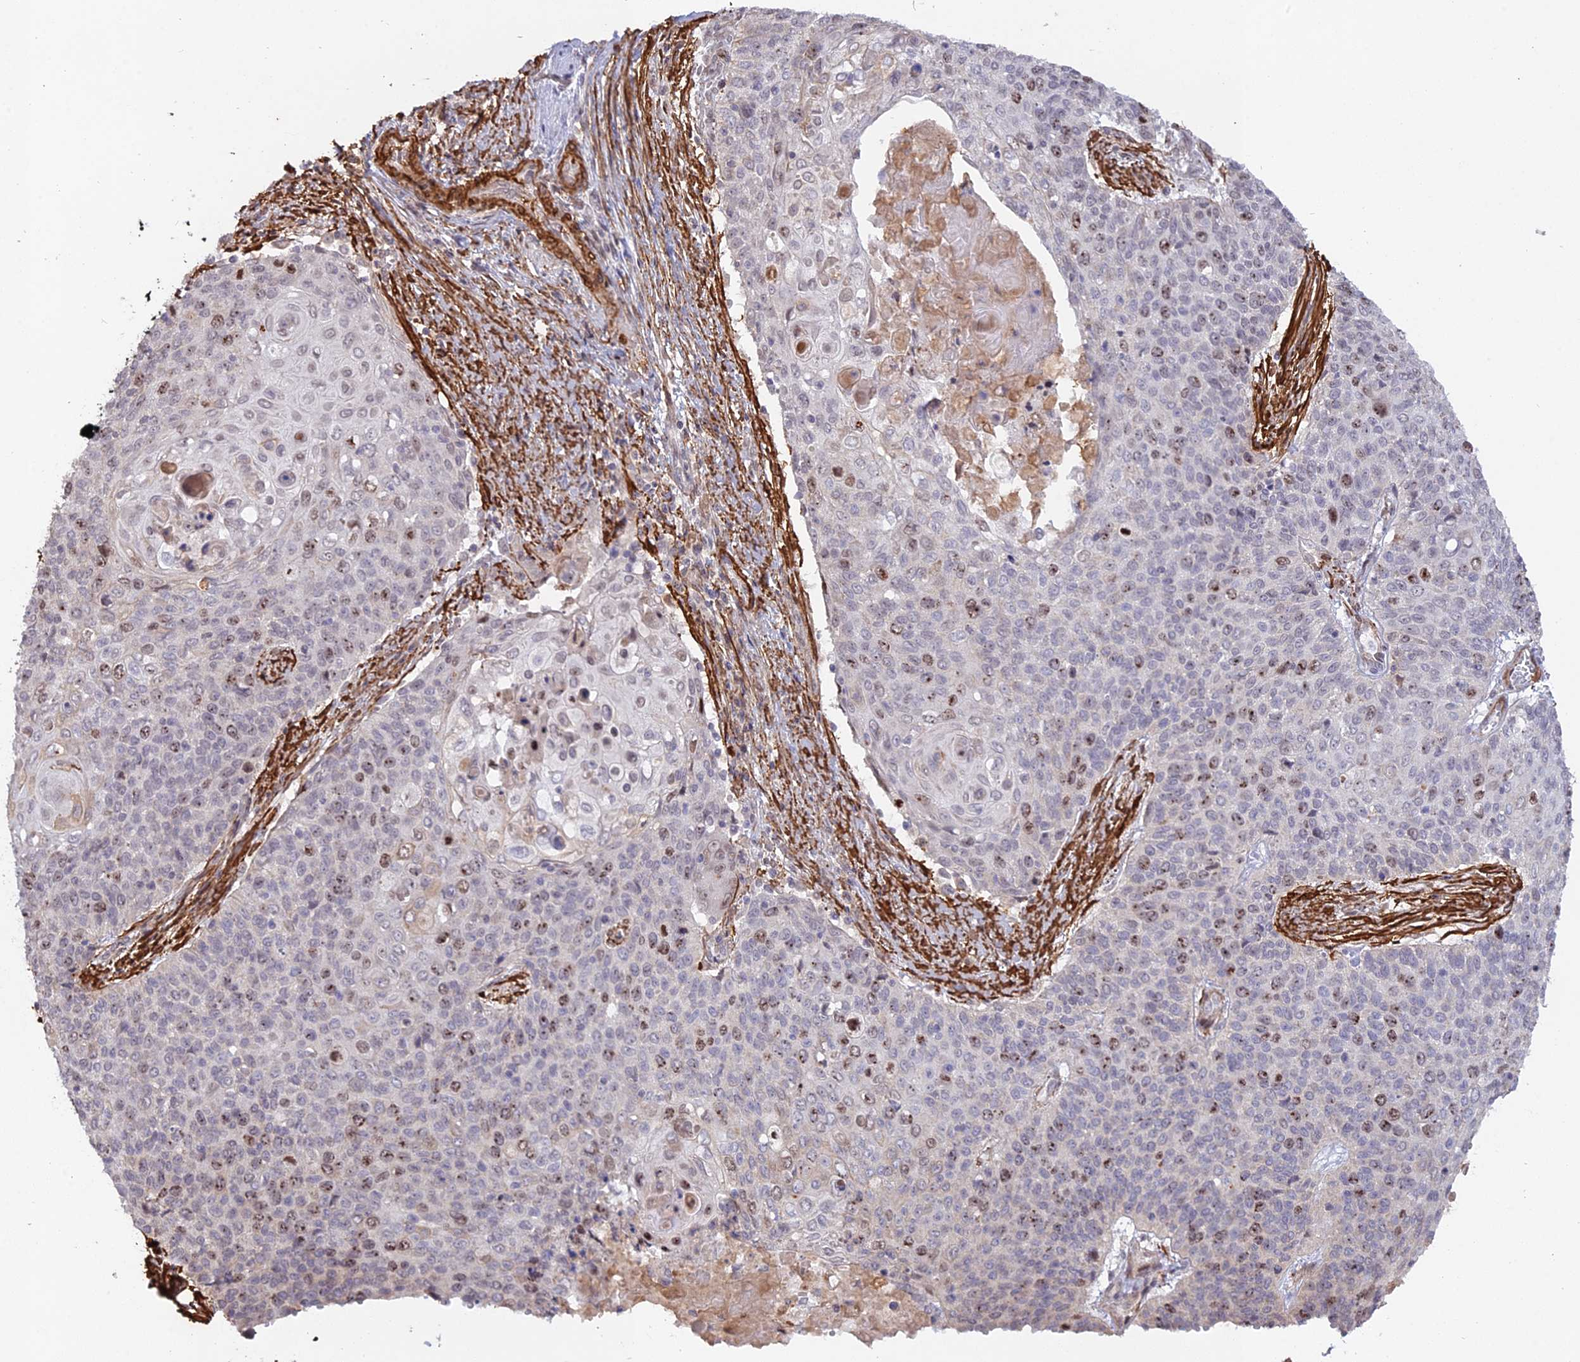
{"staining": {"intensity": "moderate", "quantity": "<25%", "location": "nuclear"}, "tissue": "cervical cancer", "cell_type": "Tumor cells", "image_type": "cancer", "snomed": [{"axis": "morphology", "description": "Squamous cell carcinoma, NOS"}, {"axis": "topography", "description": "Cervix"}], "caption": "Cervical cancer was stained to show a protein in brown. There is low levels of moderate nuclear expression in approximately <25% of tumor cells. (brown staining indicates protein expression, while blue staining denotes nuclei).", "gene": "CCDC154", "patient": {"sex": "female", "age": 39}}